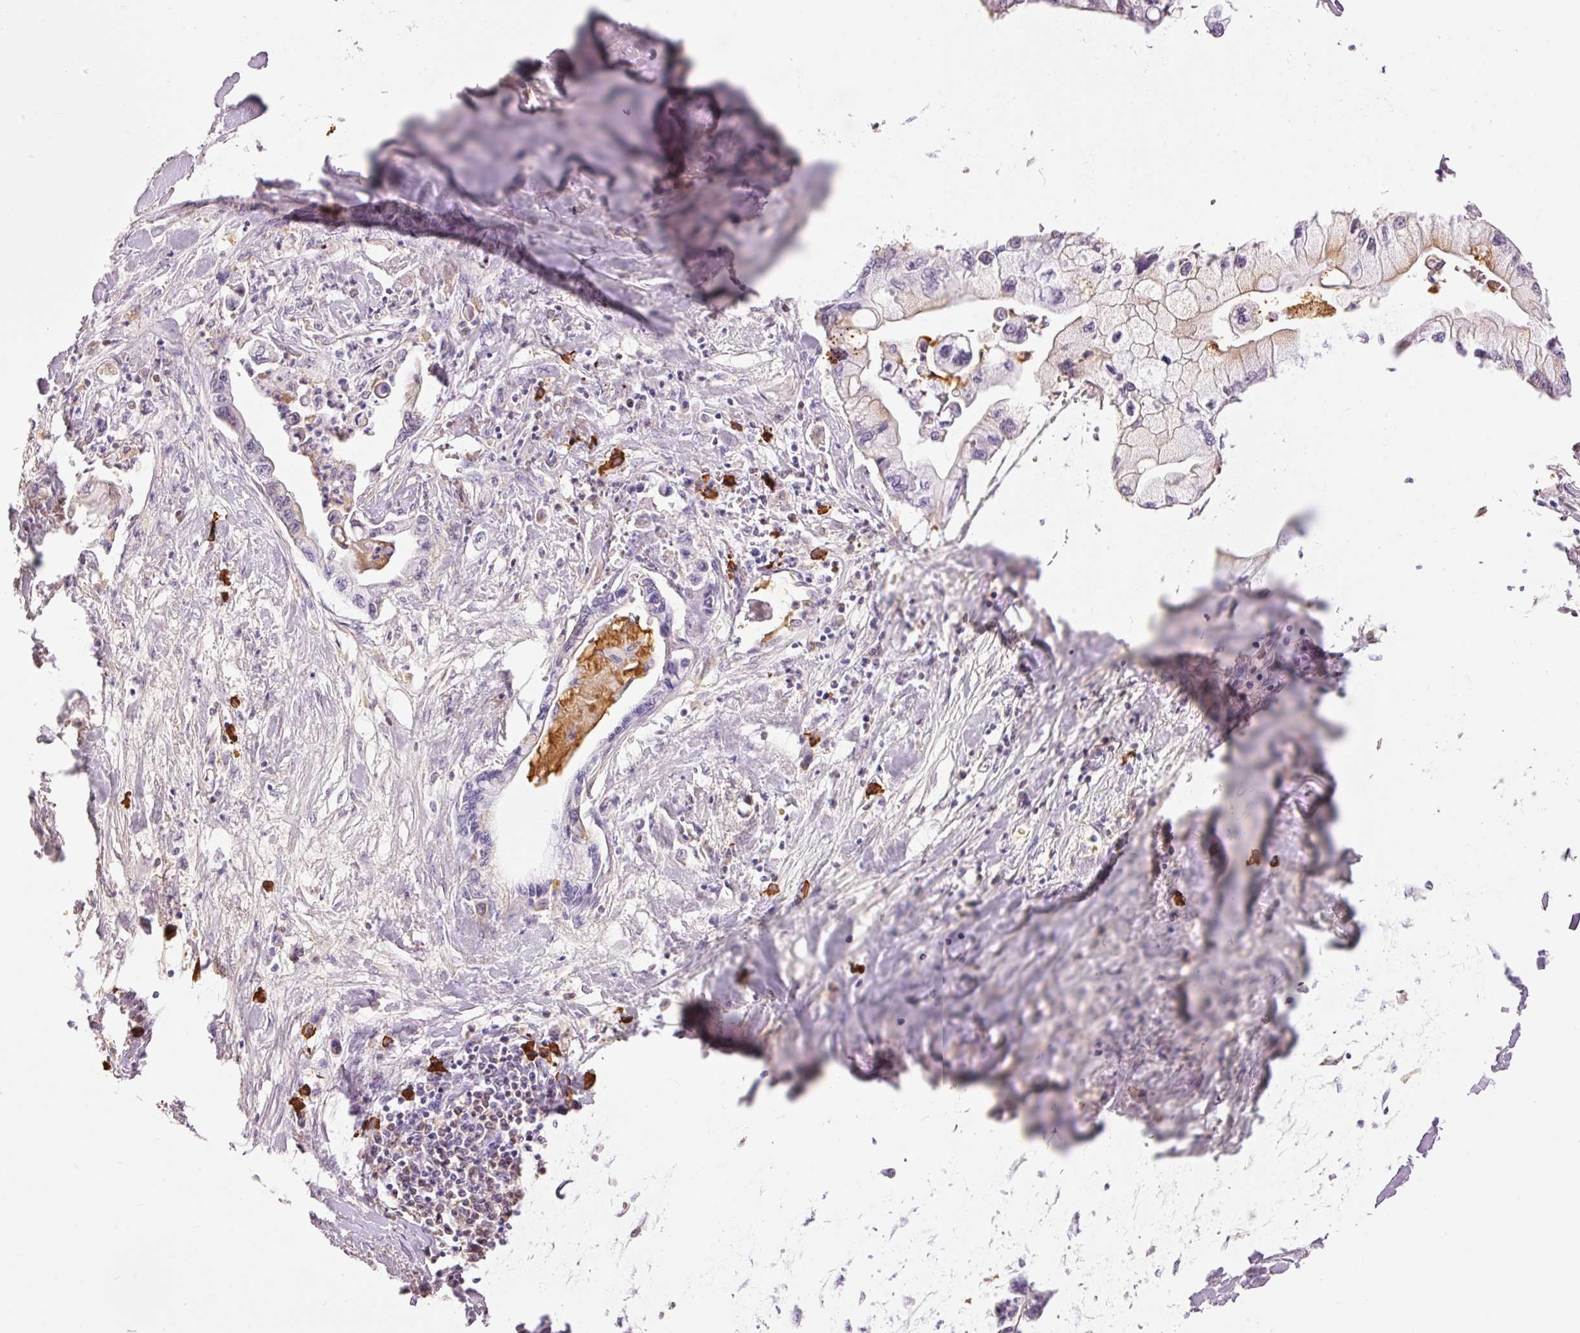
{"staining": {"intensity": "weak", "quantity": "<25%", "location": "cytoplasmic/membranous"}, "tissue": "pancreatic cancer", "cell_type": "Tumor cells", "image_type": "cancer", "snomed": [{"axis": "morphology", "description": "Adenocarcinoma, NOS"}, {"axis": "topography", "description": "Pancreas"}], "caption": "Immunohistochemical staining of pancreatic cancer (adenocarcinoma) demonstrates no significant positivity in tumor cells.", "gene": "PRPF38B", "patient": {"sex": "male", "age": 61}}